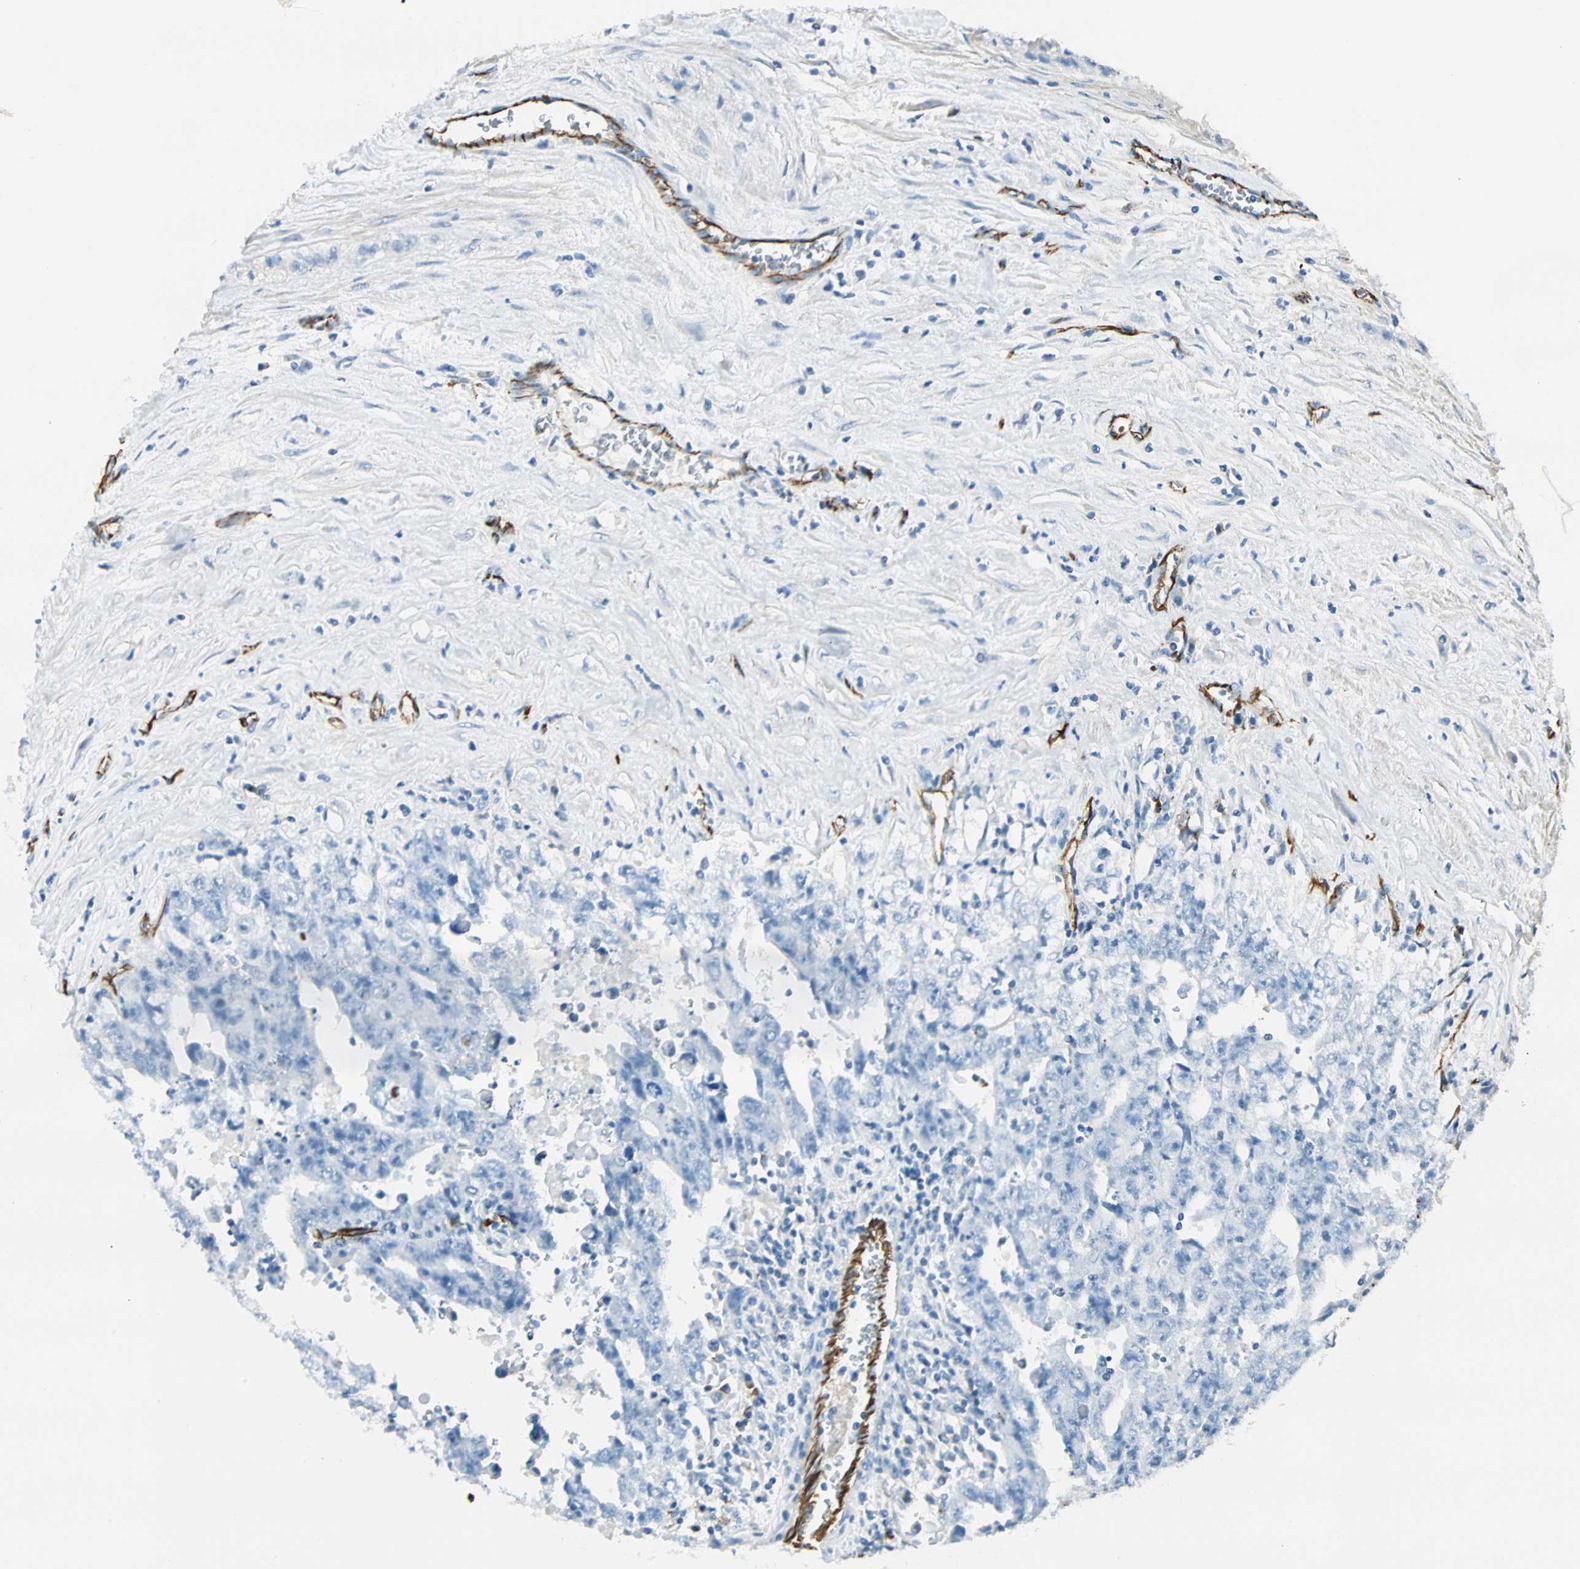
{"staining": {"intensity": "negative", "quantity": "none", "location": "none"}, "tissue": "testis cancer", "cell_type": "Tumor cells", "image_type": "cancer", "snomed": [{"axis": "morphology", "description": "Carcinoma, Embryonal, NOS"}, {"axis": "topography", "description": "Testis"}], "caption": "IHC histopathology image of testis embryonal carcinoma stained for a protein (brown), which displays no expression in tumor cells.", "gene": "VPS9D1", "patient": {"sex": "male", "age": 28}}